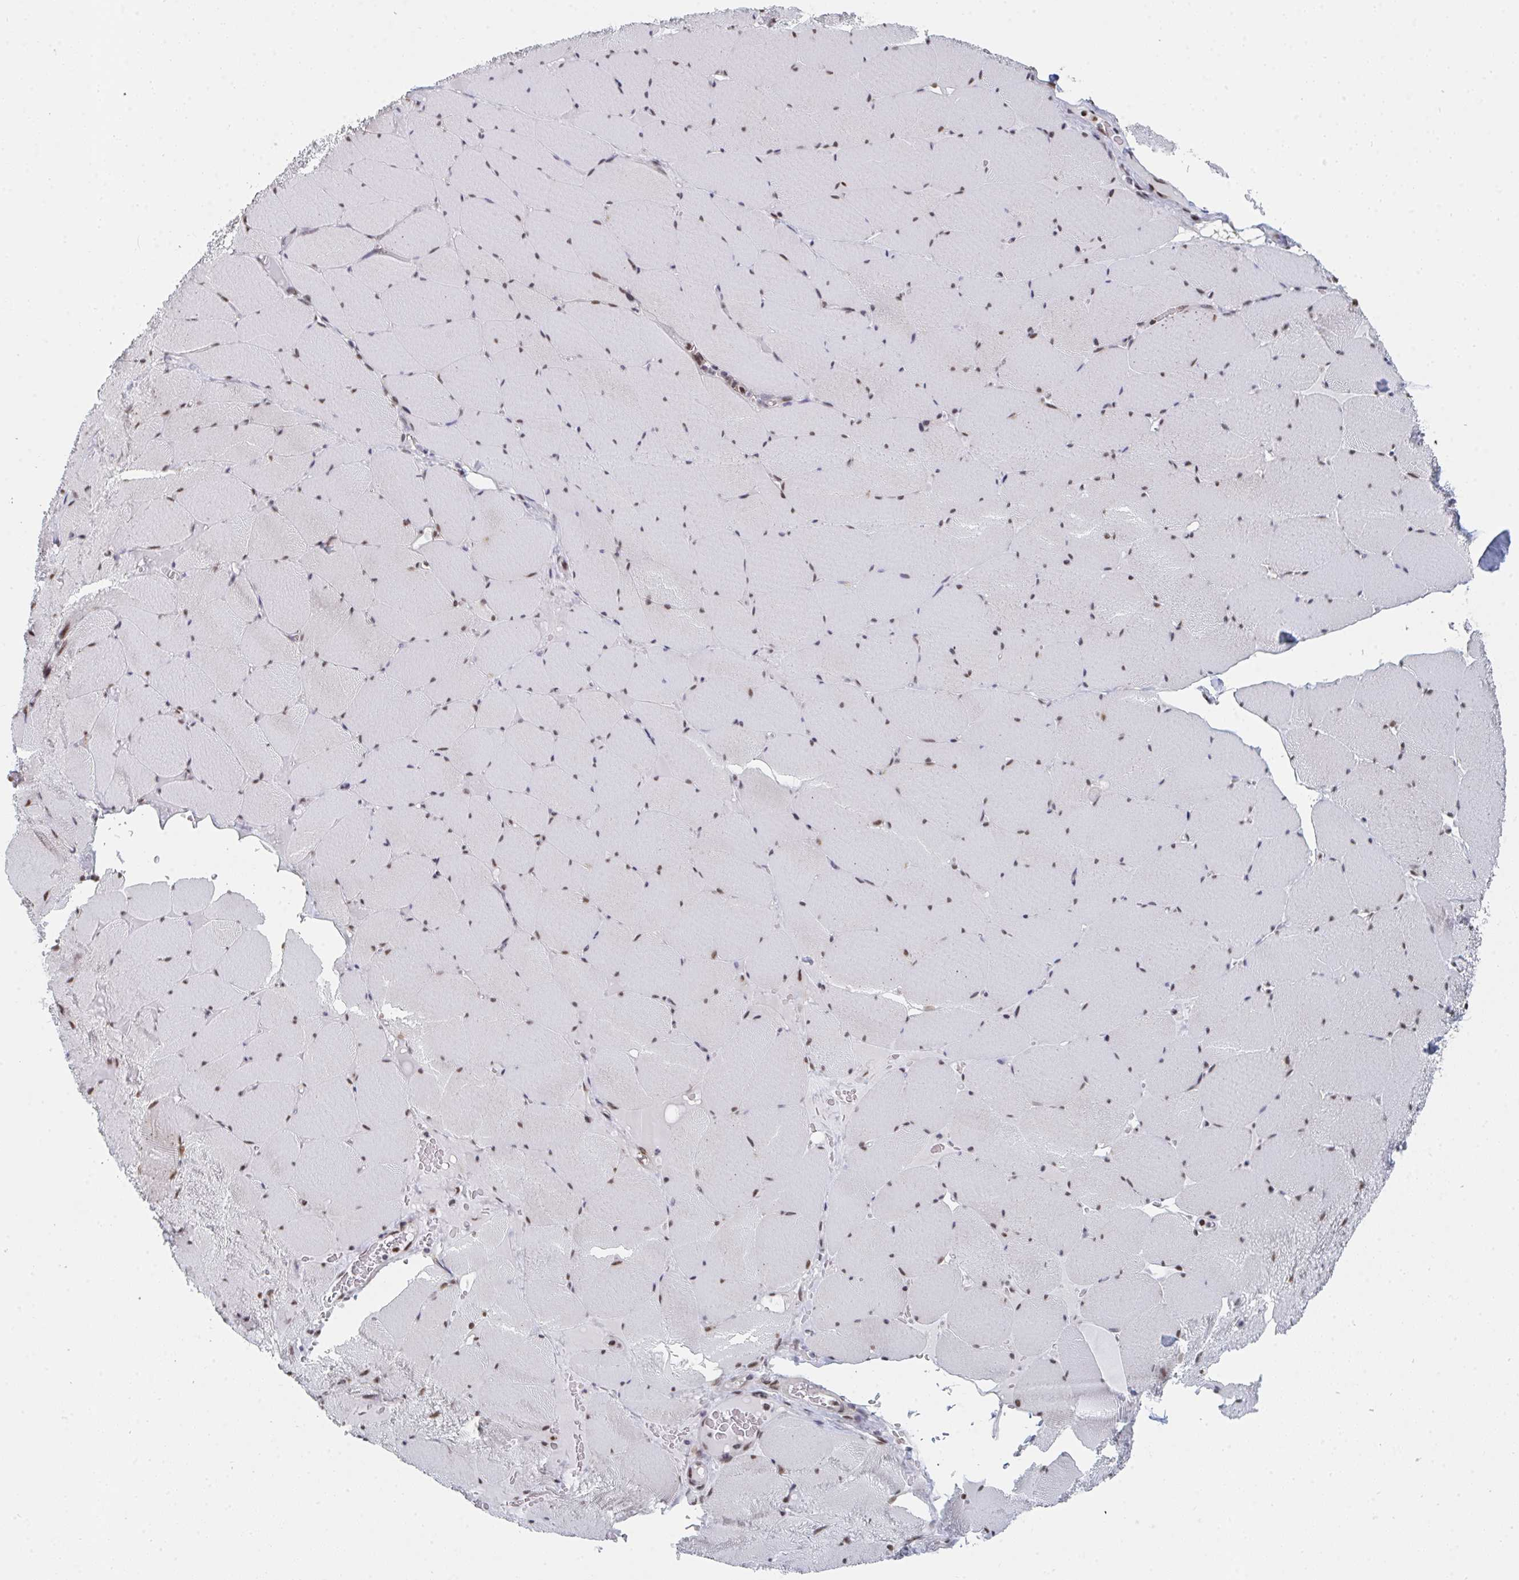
{"staining": {"intensity": "weak", "quantity": "<25%", "location": "nuclear"}, "tissue": "skeletal muscle", "cell_type": "Myocytes", "image_type": "normal", "snomed": [{"axis": "morphology", "description": "Normal tissue, NOS"}, {"axis": "topography", "description": "Skeletal muscle"}, {"axis": "topography", "description": "Head-Neck"}], "caption": "IHC of normal human skeletal muscle demonstrates no positivity in myocytes. Brightfield microscopy of IHC stained with DAB (brown) and hematoxylin (blue), captured at high magnification.", "gene": "MBNL1", "patient": {"sex": "male", "age": 66}}